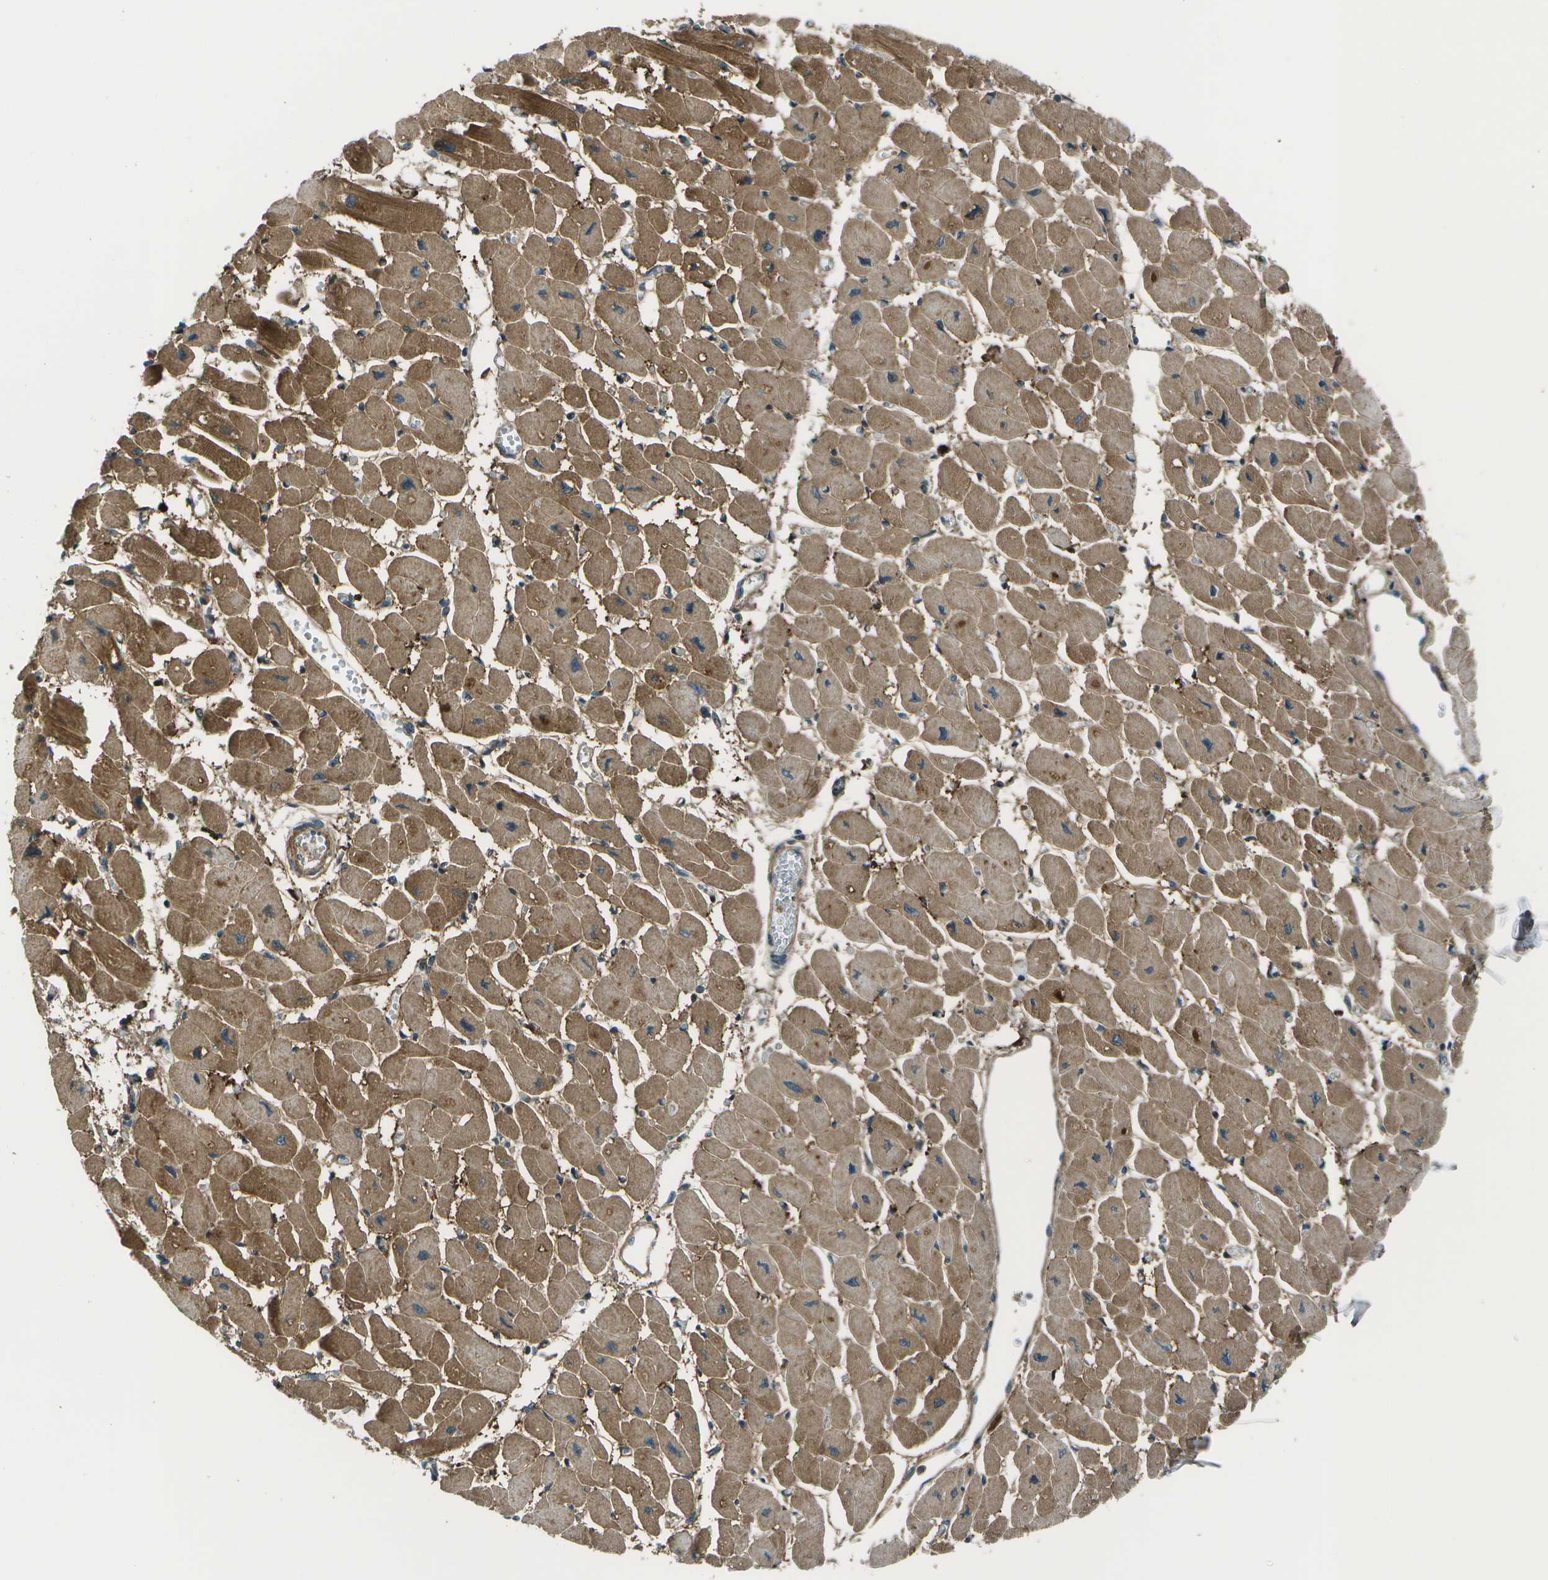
{"staining": {"intensity": "moderate", "quantity": ">75%", "location": "cytoplasmic/membranous"}, "tissue": "heart muscle", "cell_type": "Cardiomyocytes", "image_type": "normal", "snomed": [{"axis": "morphology", "description": "Normal tissue, NOS"}, {"axis": "topography", "description": "Heart"}], "caption": "Approximately >75% of cardiomyocytes in normal human heart muscle demonstrate moderate cytoplasmic/membranous protein positivity as visualized by brown immunohistochemical staining.", "gene": "TMEM19", "patient": {"sex": "female", "age": 54}}